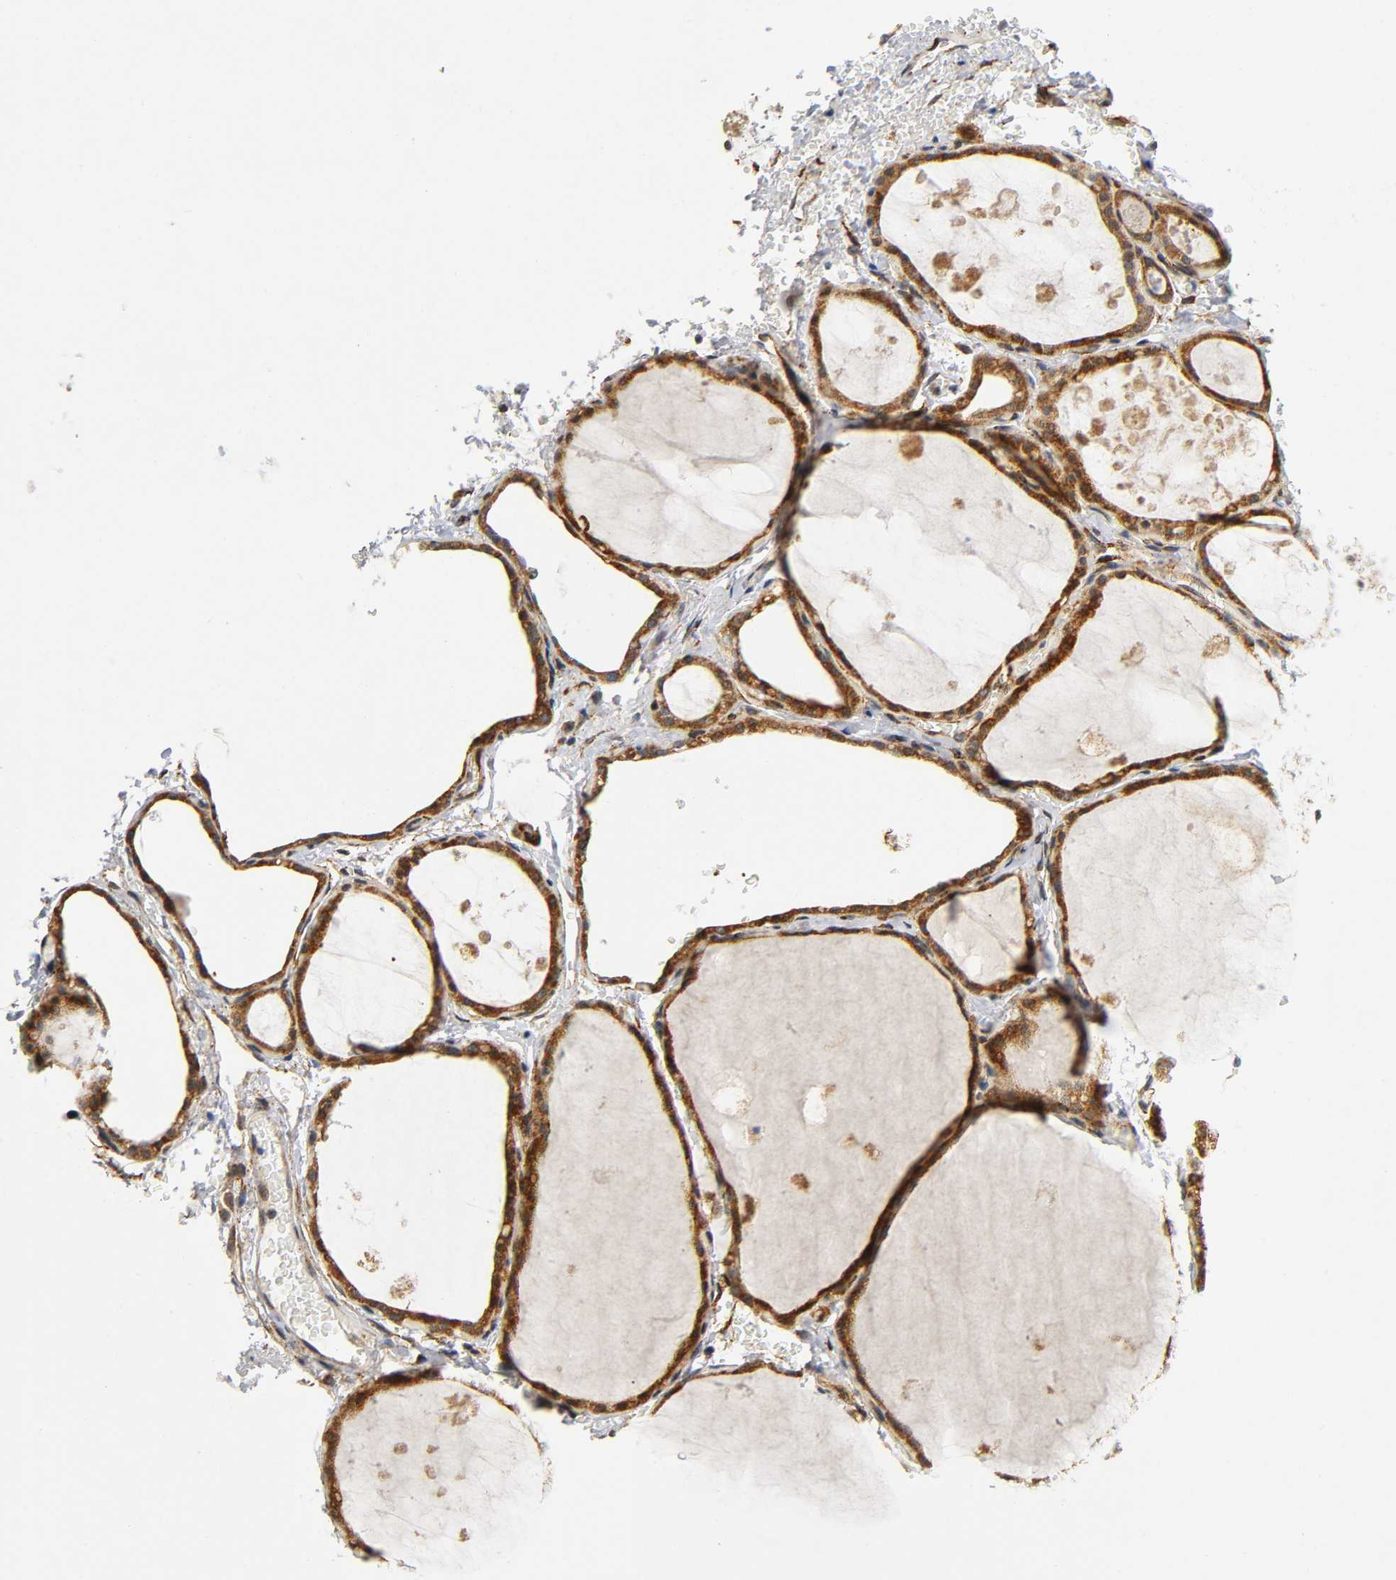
{"staining": {"intensity": "strong", "quantity": ">75%", "location": "cytoplasmic/membranous"}, "tissue": "thyroid gland", "cell_type": "Glandular cells", "image_type": "normal", "snomed": [{"axis": "morphology", "description": "Normal tissue, NOS"}, {"axis": "topography", "description": "Thyroid gland"}], "caption": "The histopathology image demonstrates staining of unremarkable thyroid gland, revealing strong cytoplasmic/membranous protein expression (brown color) within glandular cells.", "gene": "SOS2", "patient": {"sex": "male", "age": 61}}